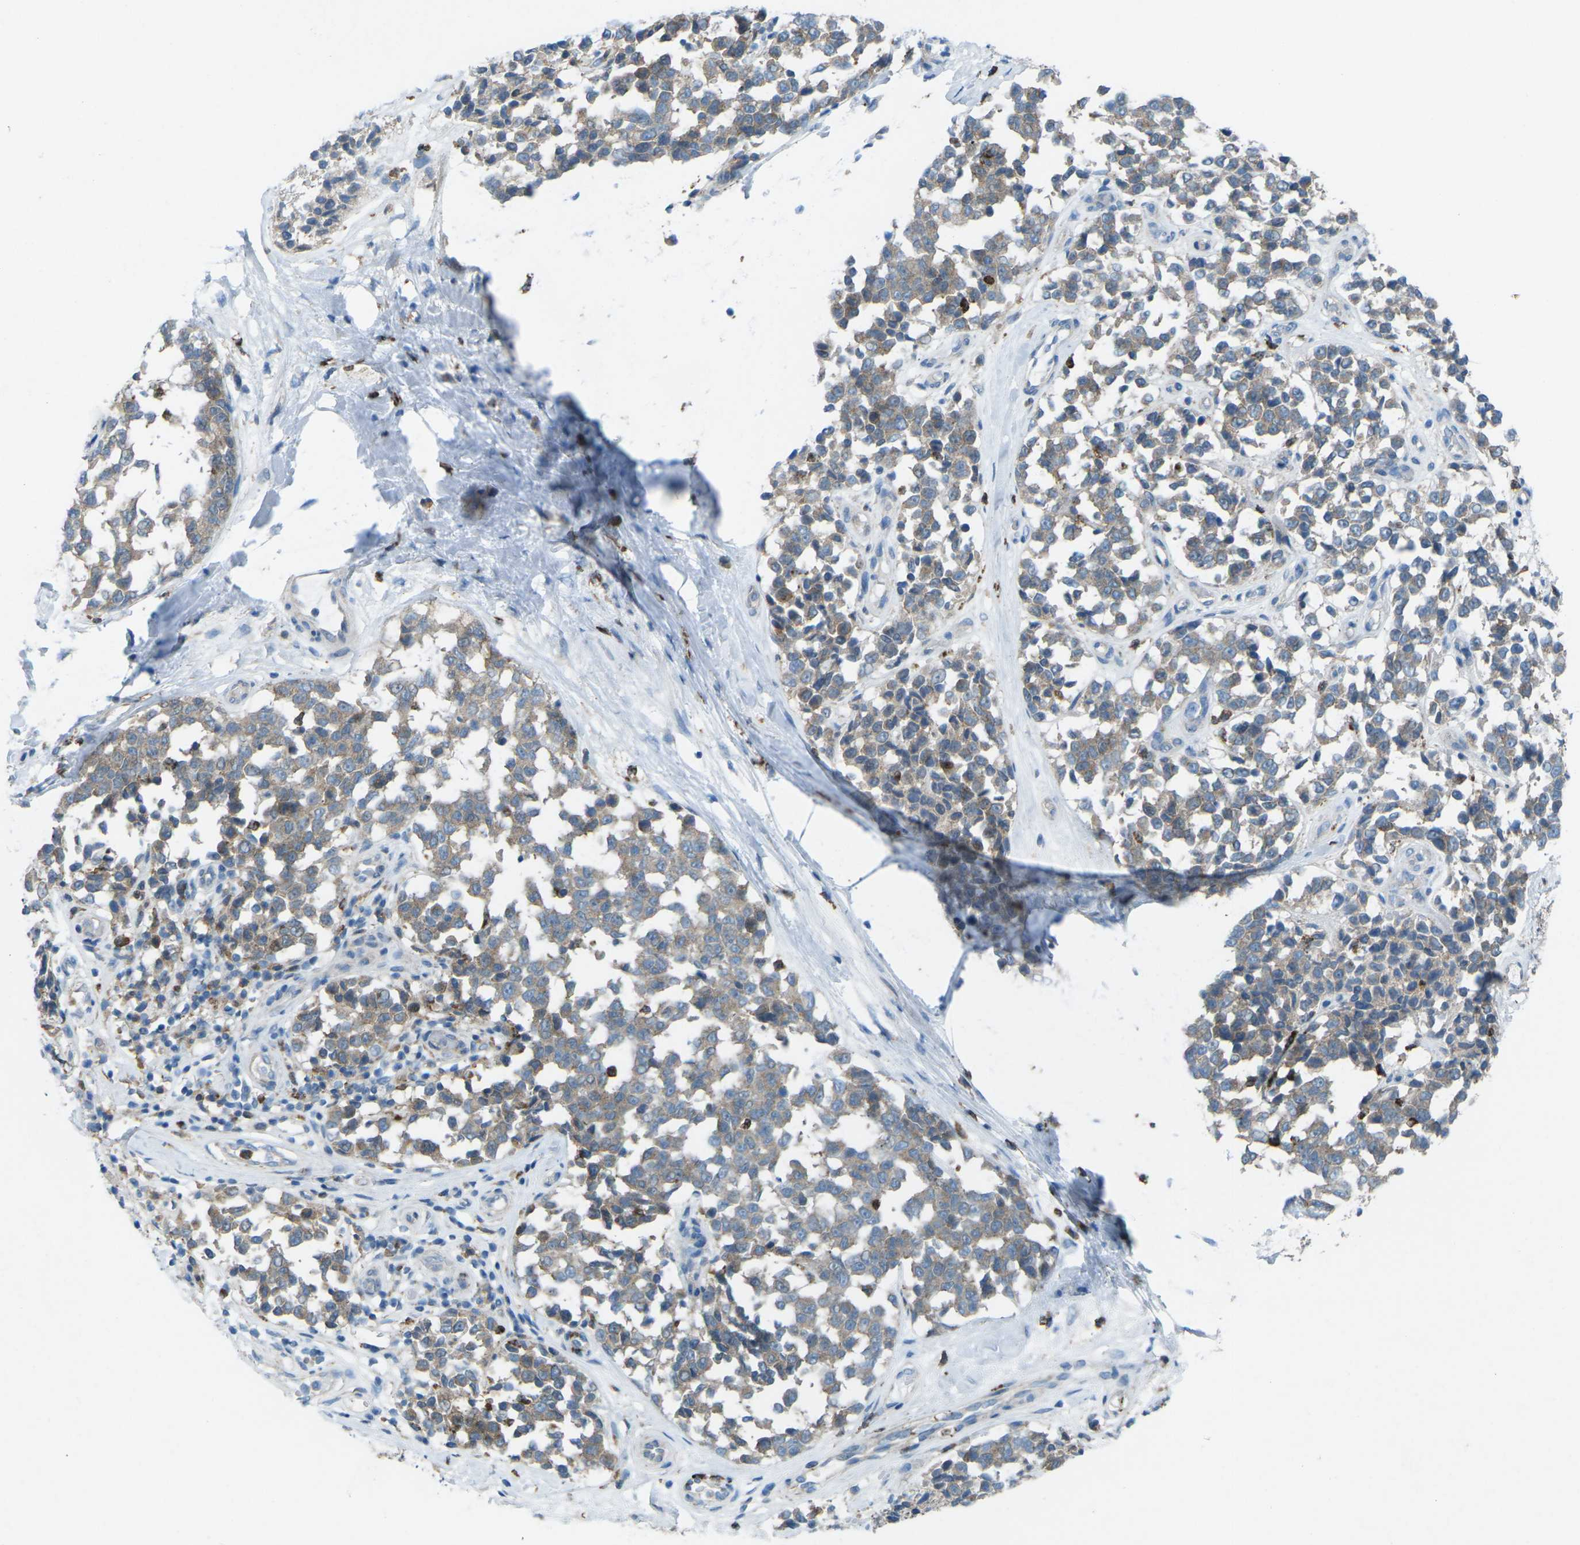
{"staining": {"intensity": "weak", "quantity": ">75%", "location": "cytoplasmic/membranous"}, "tissue": "melanoma", "cell_type": "Tumor cells", "image_type": "cancer", "snomed": [{"axis": "morphology", "description": "Malignant melanoma, NOS"}, {"axis": "topography", "description": "Skin"}], "caption": "Malignant melanoma was stained to show a protein in brown. There is low levels of weak cytoplasmic/membranous staining in about >75% of tumor cells. (IHC, brightfield microscopy, high magnification).", "gene": "STK11", "patient": {"sex": "female", "age": 64}}